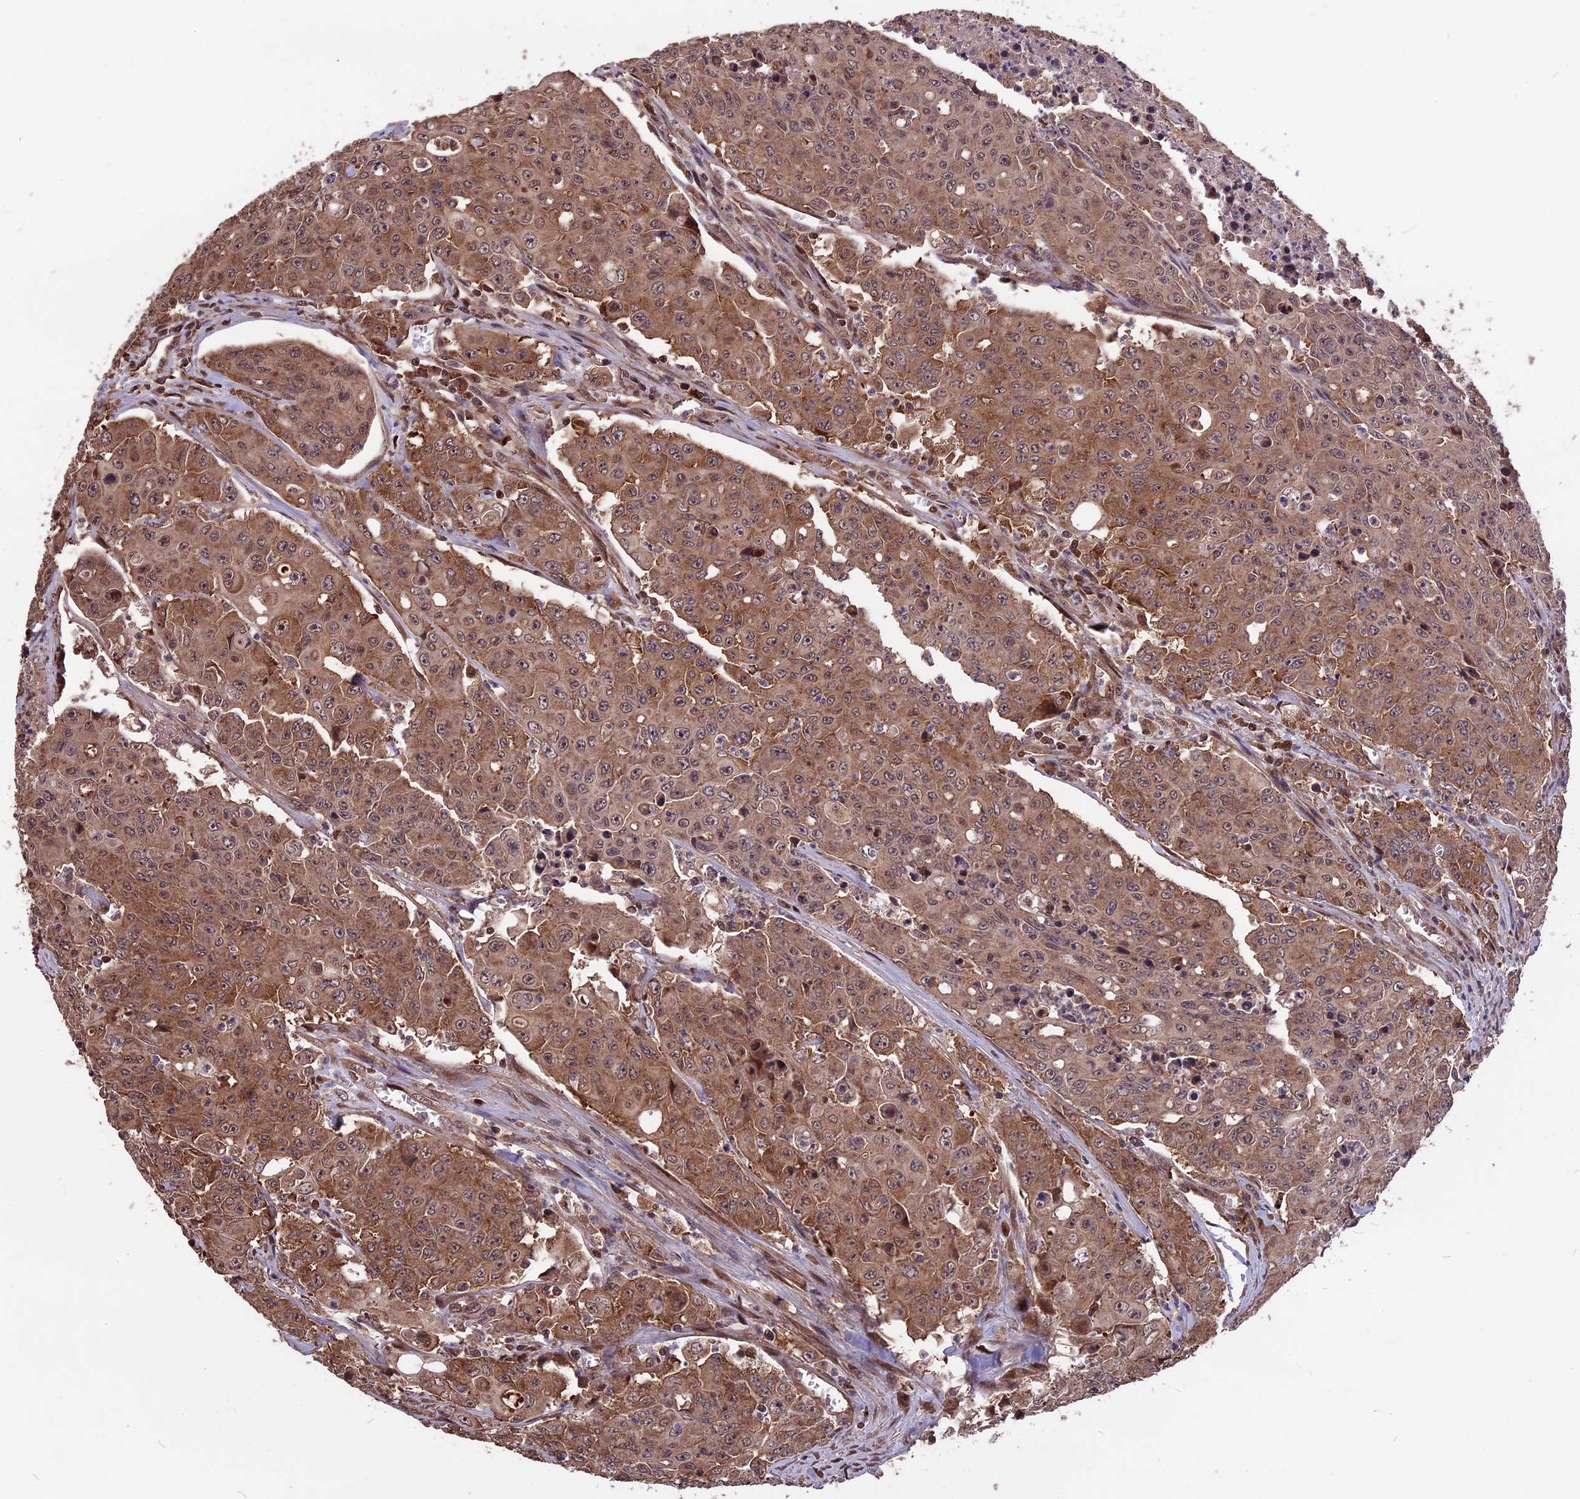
{"staining": {"intensity": "moderate", "quantity": ">75%", "location": "cytoplasmic/membranous,nuclear"}, "tissue": "colorectal cancer", "cell_type": "Tumor cells", "image_type": "cancer", "snomed": [{"axis": "morphology", "description": "Adenocarcinoma, NOS"}, {"axis": "topography", "description": "Colon"}], "caption": "This histopathology image exhibits immunohistochemistry (IHC) staining of human colorectal adenocarcinoma, with medium moderate cytoplasmic/membranous and nuclear staining in approximately >75% of tumor cells.", "gene": "ZNF598", "patient": {"sex": "male", "age": 51}}